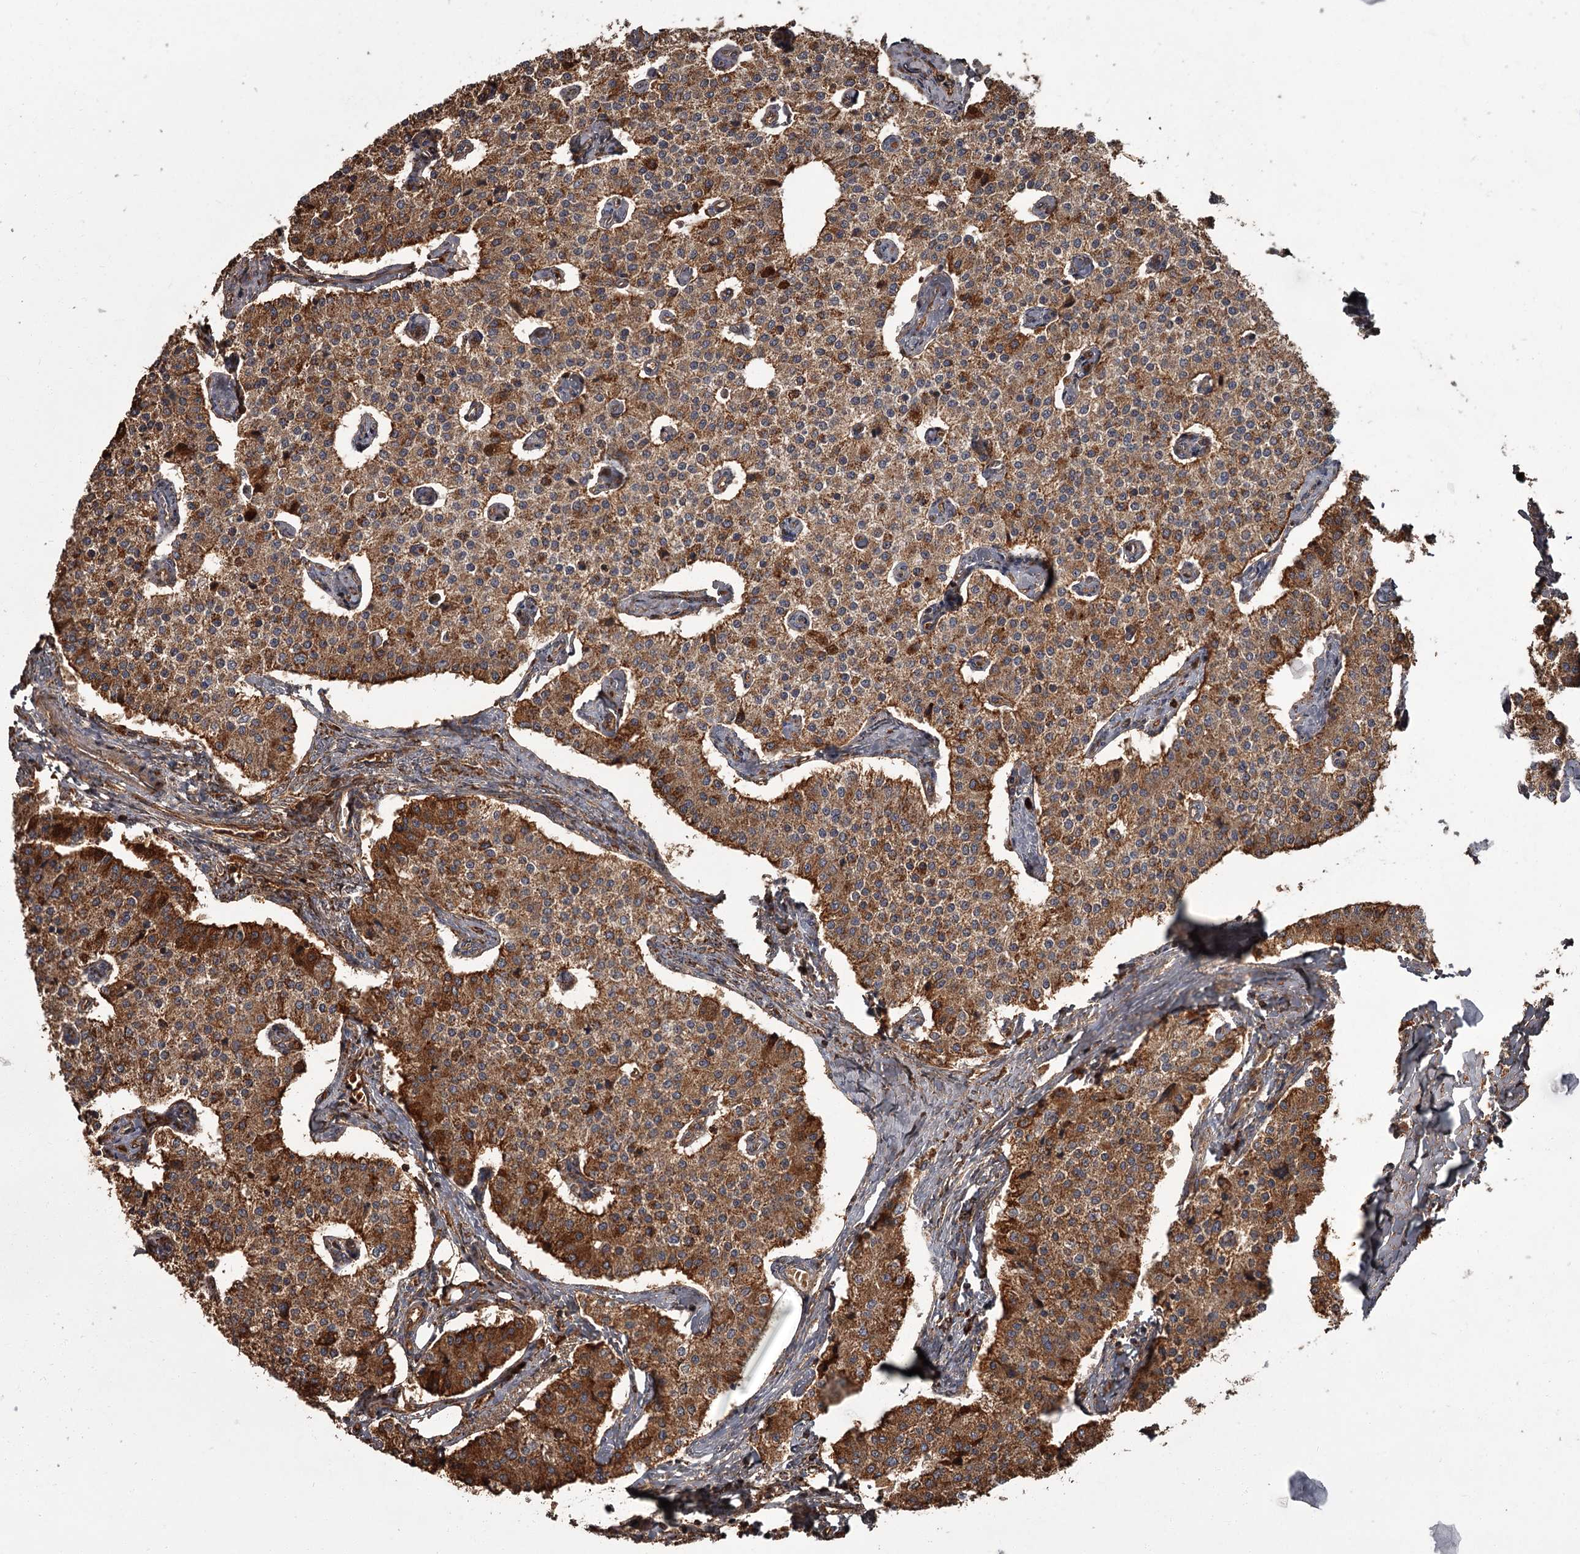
{"staining": {"intensity": "strong", "quantity": ">75%", "location": "cytoplasmic/membranous"}, "tissue": "carcinoid", "cell_type": "Tumor cells", "image_type": "cancer", "snomed": [{"axis": "morphology", "description": "Carcinoid, malignant, NOS"}, {"axis": "topography", "description": "Colon"}], "caption": "High-magnification brightfield microscopy of malignant carcinoid stained with DAB (3,3'-diaminobenzidine) (brown) and counterstained with hematoxylin (blue). tumor cells exhibit strong cytoplasmic/membranous staining is appreciated in approximately>75% of cells.", "gene": "THAP9", "patient": {"sex": "female", "age": 52}}